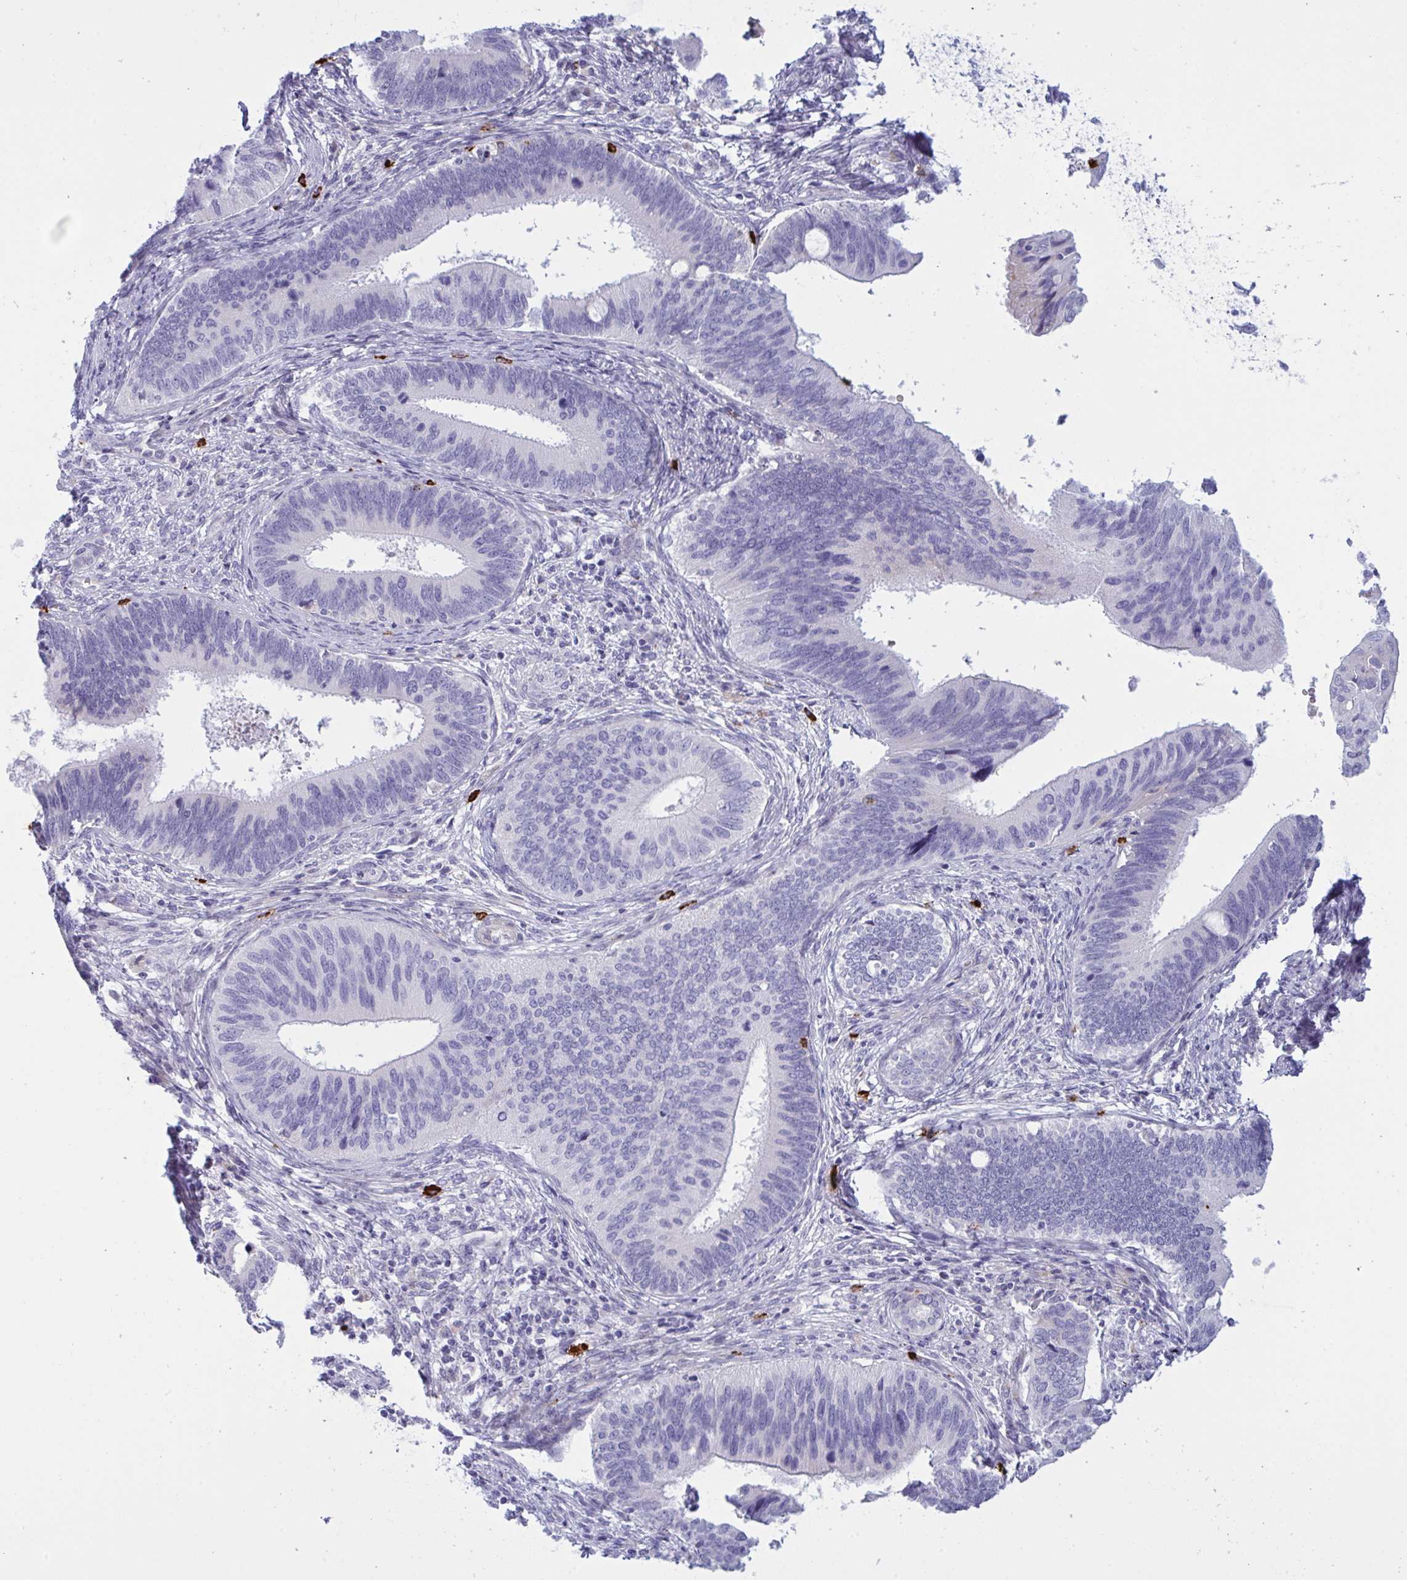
{"staining": {"intensity": "negative", "quantity": "none", "location": "none"}, "tissue": "cervical cancer", "cell_type": "Tumor cells", "image_type": "cancer", "snomed": [{"axis": "morphology", "description": "Adenocarcinoma, NOS"}, {"axis": "topography", "description": "Cervix"}], "caption": "Immunohistochemical staining of human cervical adenocarcinoma reveals no significant staining in tumor cells.", "gene": "ZNF684", "patient": {"sex": "female", "age": 42}}